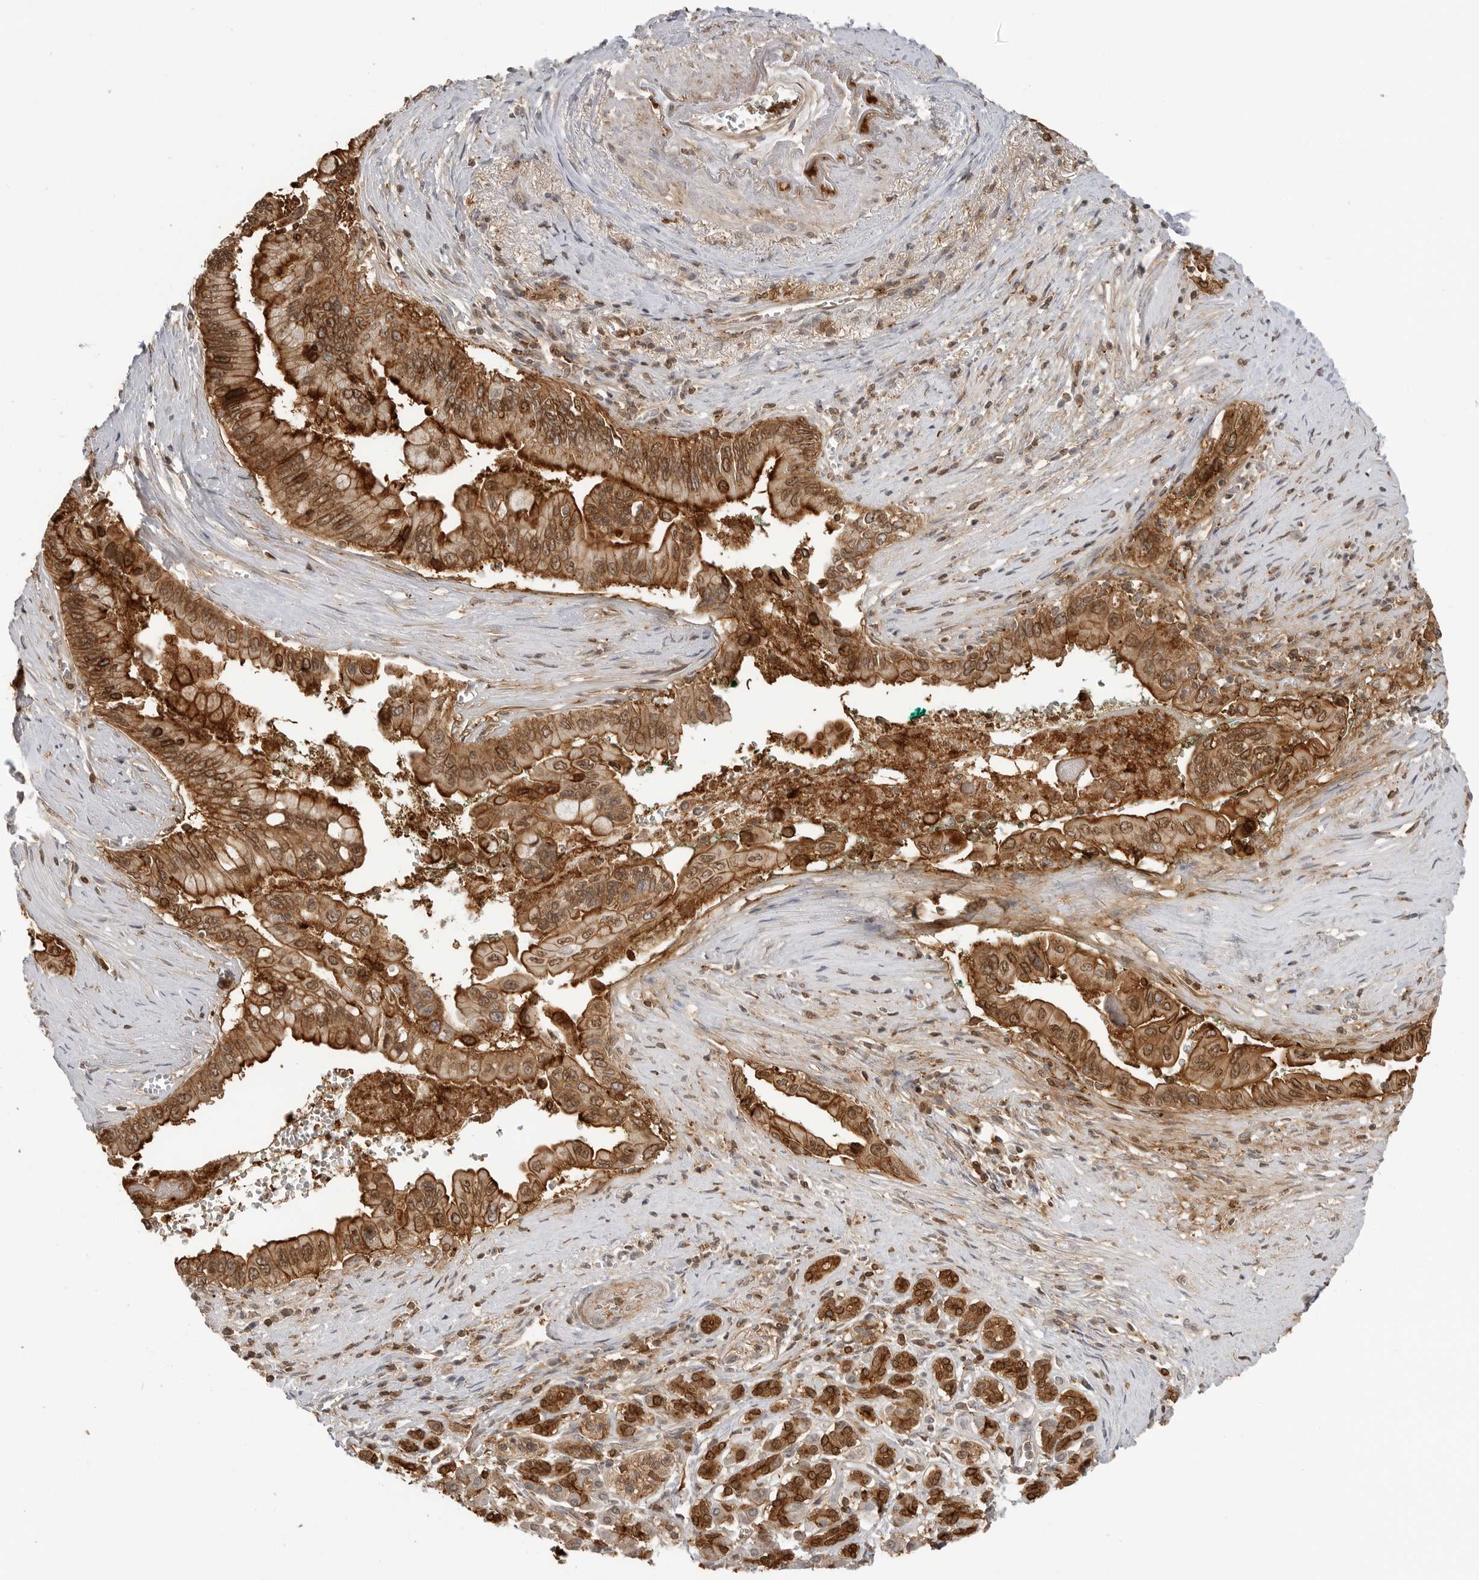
{"staining": {"intensity": "strong", "quantity": ">75%", "location": "cytoplasmic/membranous,nuclear"}, "tissue": "pancreatic cancer", "cell_type": "Tumor cells", "image_type": "cancer", "snomed": [{"axis": "morphology", "description": "Adenocarcinoma, NOS"}, {"axis": "topography", "description": "Pancreas"}], "caption": "Immunohistochemistry of human pancreatic cancer displays high levels of strong cytoplasmic/membranous and nuclear expression in approximately >75% of tumor cells.", "gene": "ANXA11", "patient": {"sex": "male", "age": 78}}